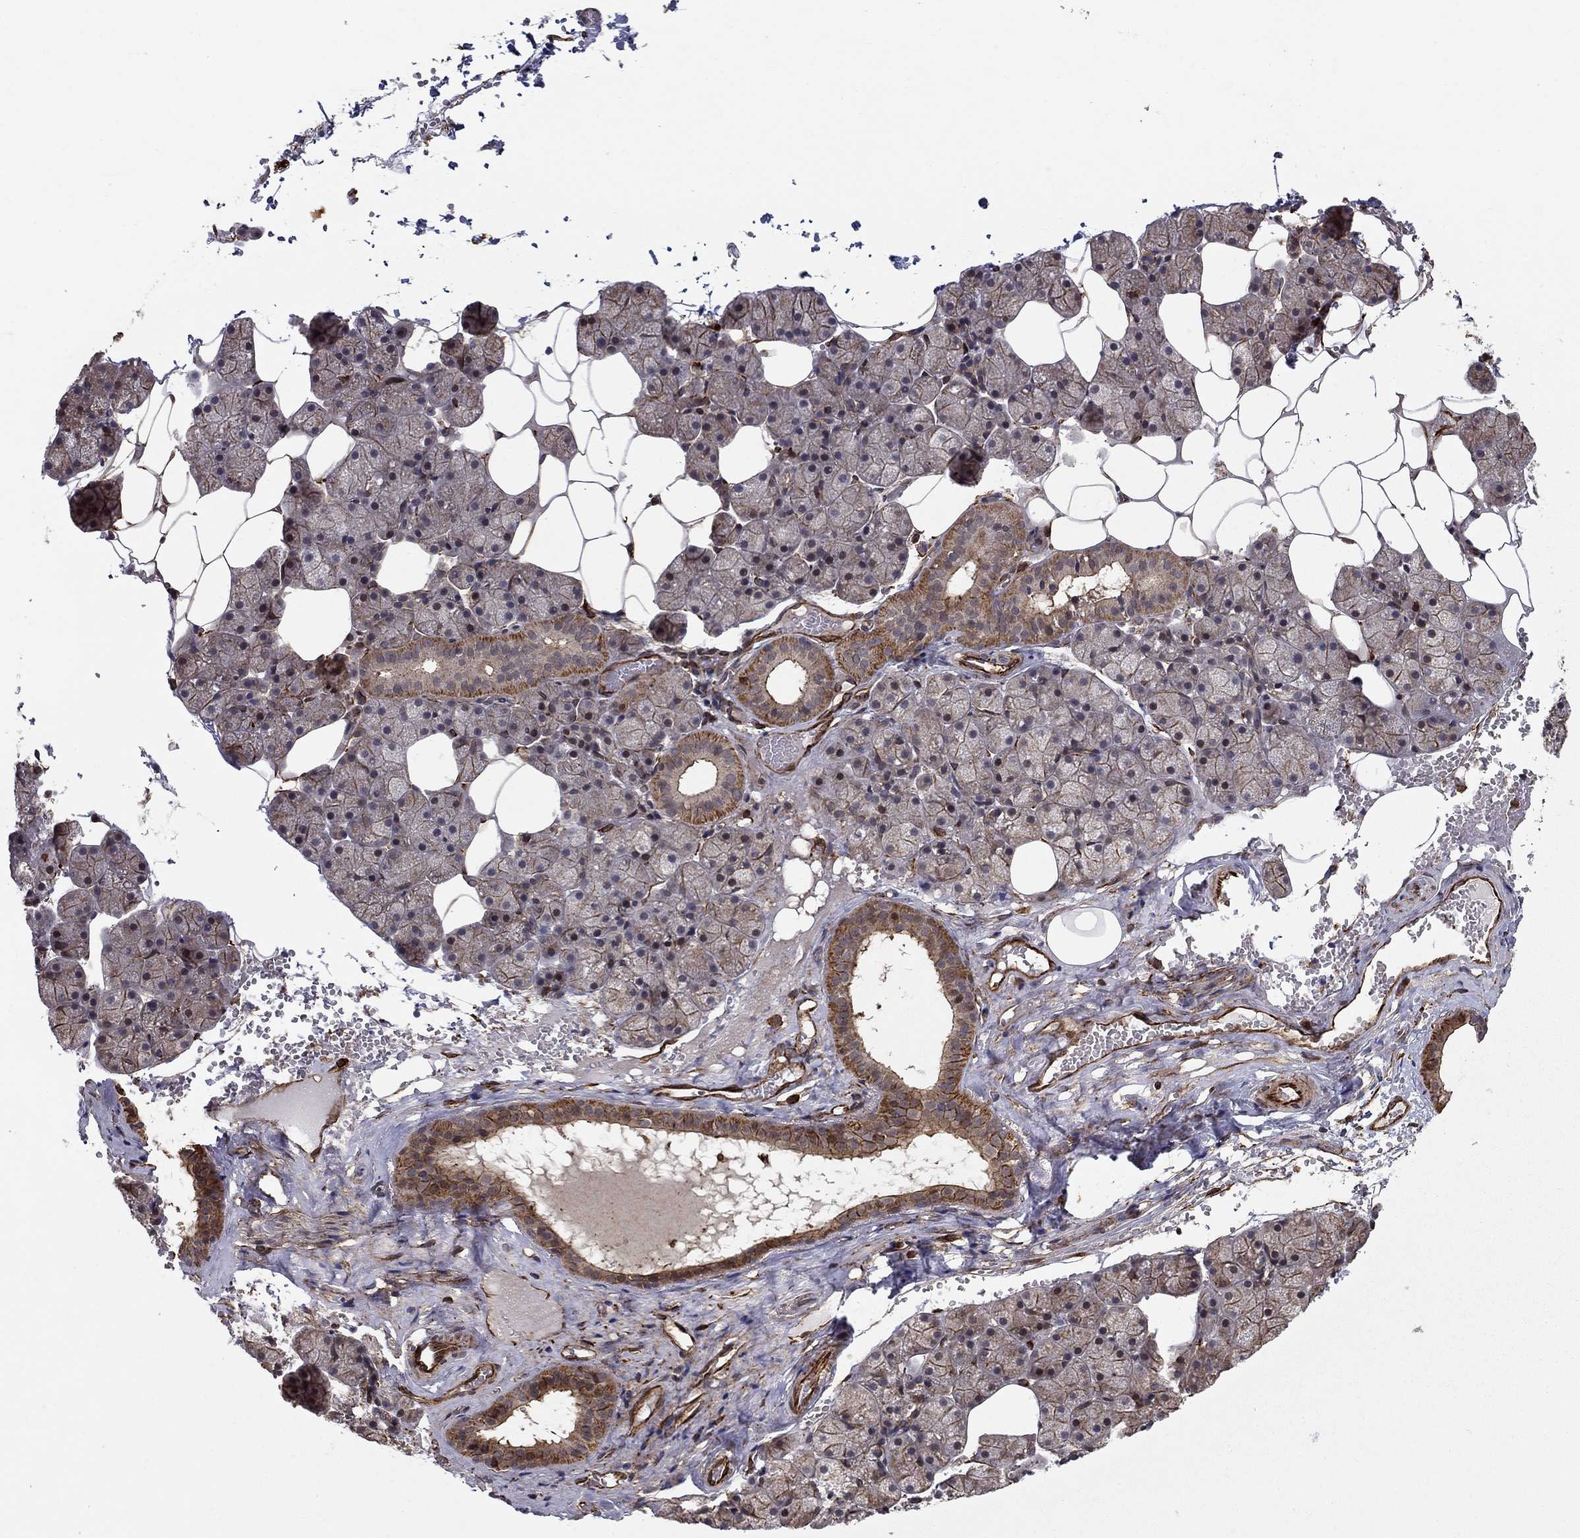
{"staining": {"intensity": "moderate", "quantity": "25%-75%", "location": "cytoplasmic/membranous"}, "tissue": "salivary gland", "cell_type": "Glandular cells", "image_type": "normal", "snomed": [{"axis": "morphology", "description": "Normal tissue, NOS"}, {"axis": "topography", "description": "Salivary gland"}], "caption": "Protein expression analysis of benign salivary gland reveals moderate cytoplasmic/membranous expression in approximately 25%-75% of glandular cells.", "gene": "ADM", "patient": {"sex": "male", "age": 38}}